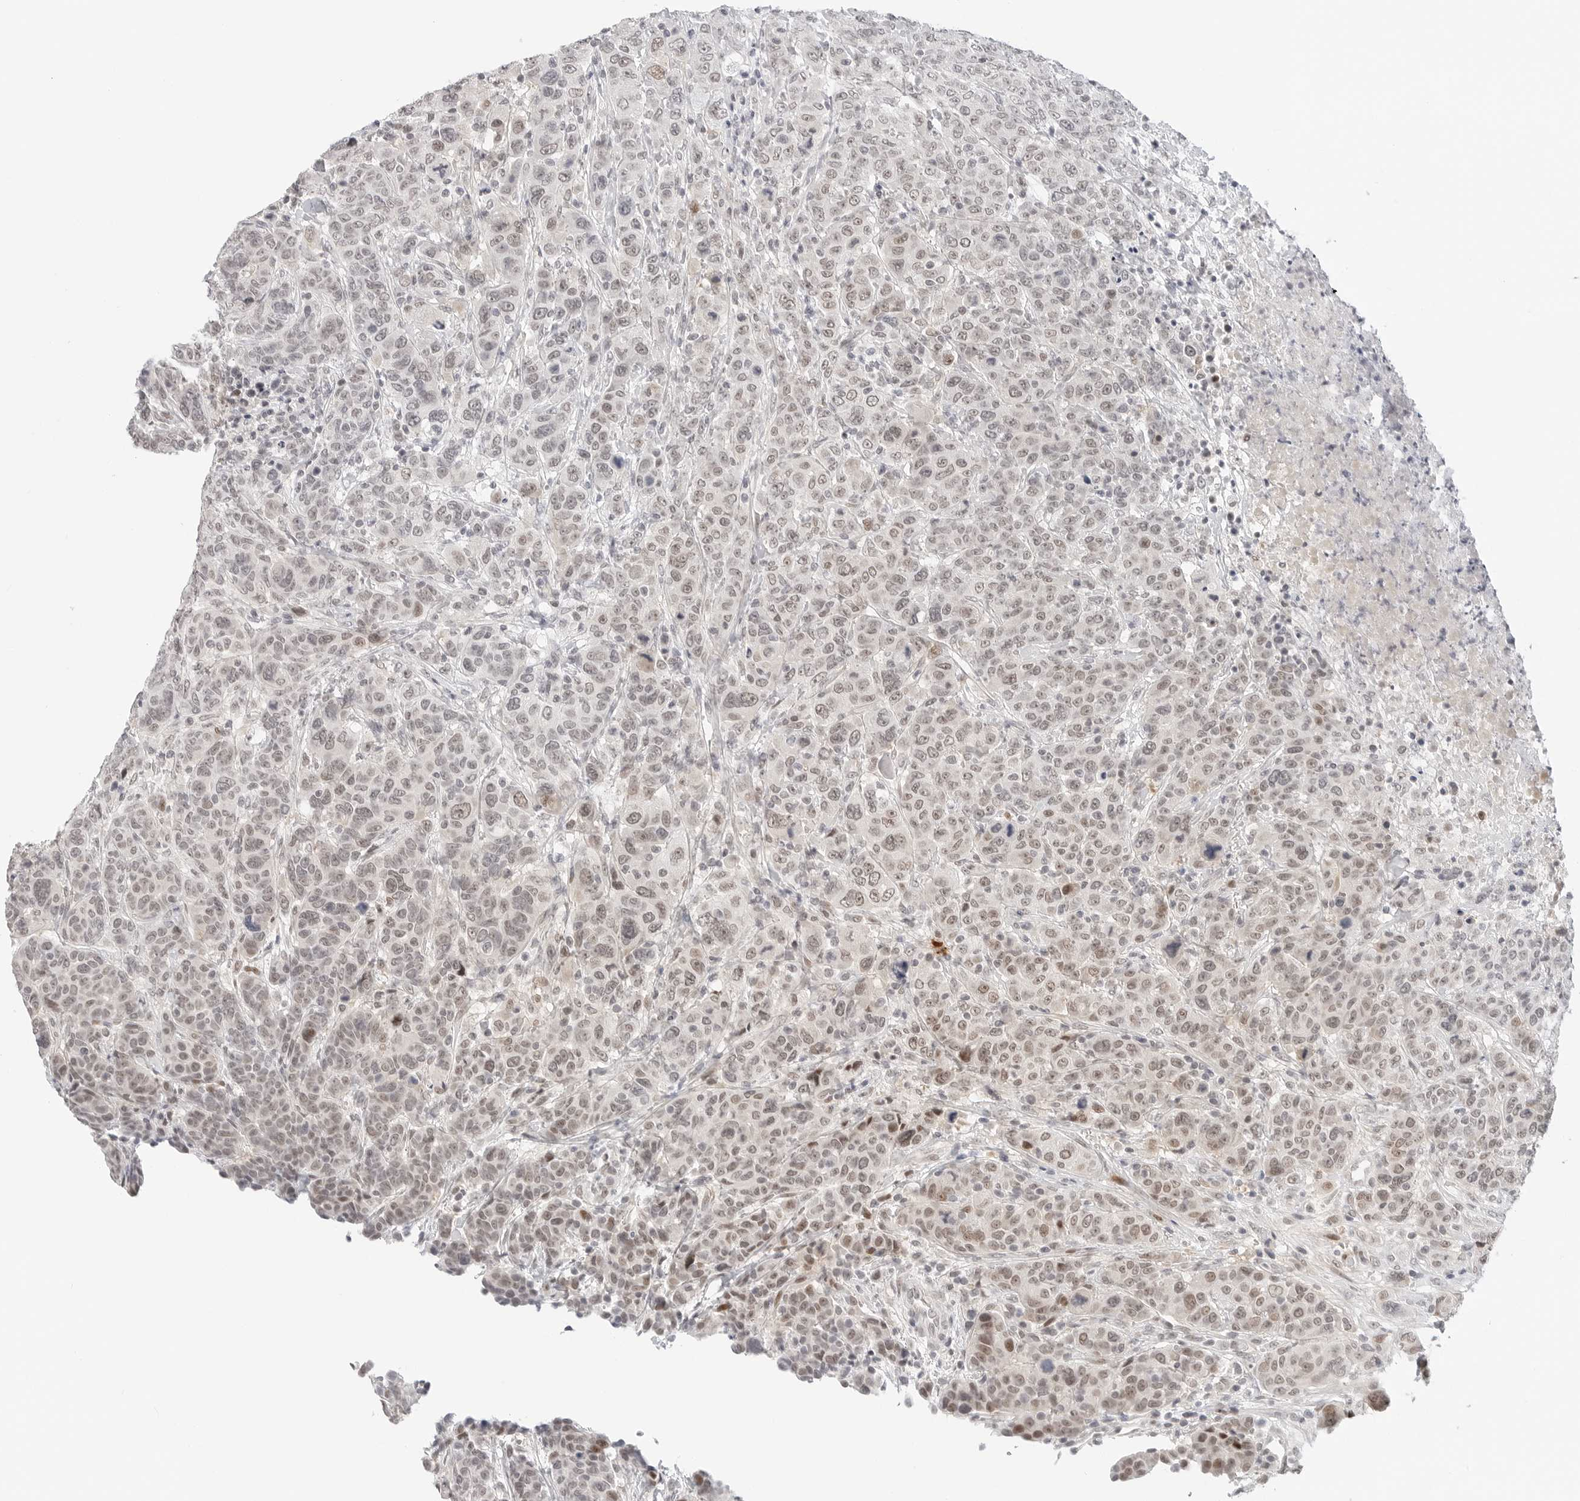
{"staining": {"intensity": "weak", "quantity": ">75%", "location": "nuclear"}, "tissue": "breast cancer", "cell_type": "Tumor cells", "image_type": "cancer", "snomed": [{"axis": "morphology", "description": "Duct carcinoma"}, {"axis": "topography", "description": "Breast"}], "caption": "Breast invasive ductal carcinoma stained for a protein (brown) shows weak nuclear positive staining in about >75% of tumor cells.", "gene": "TSEN2", "patient": {"sex": "female", "age": 37}}